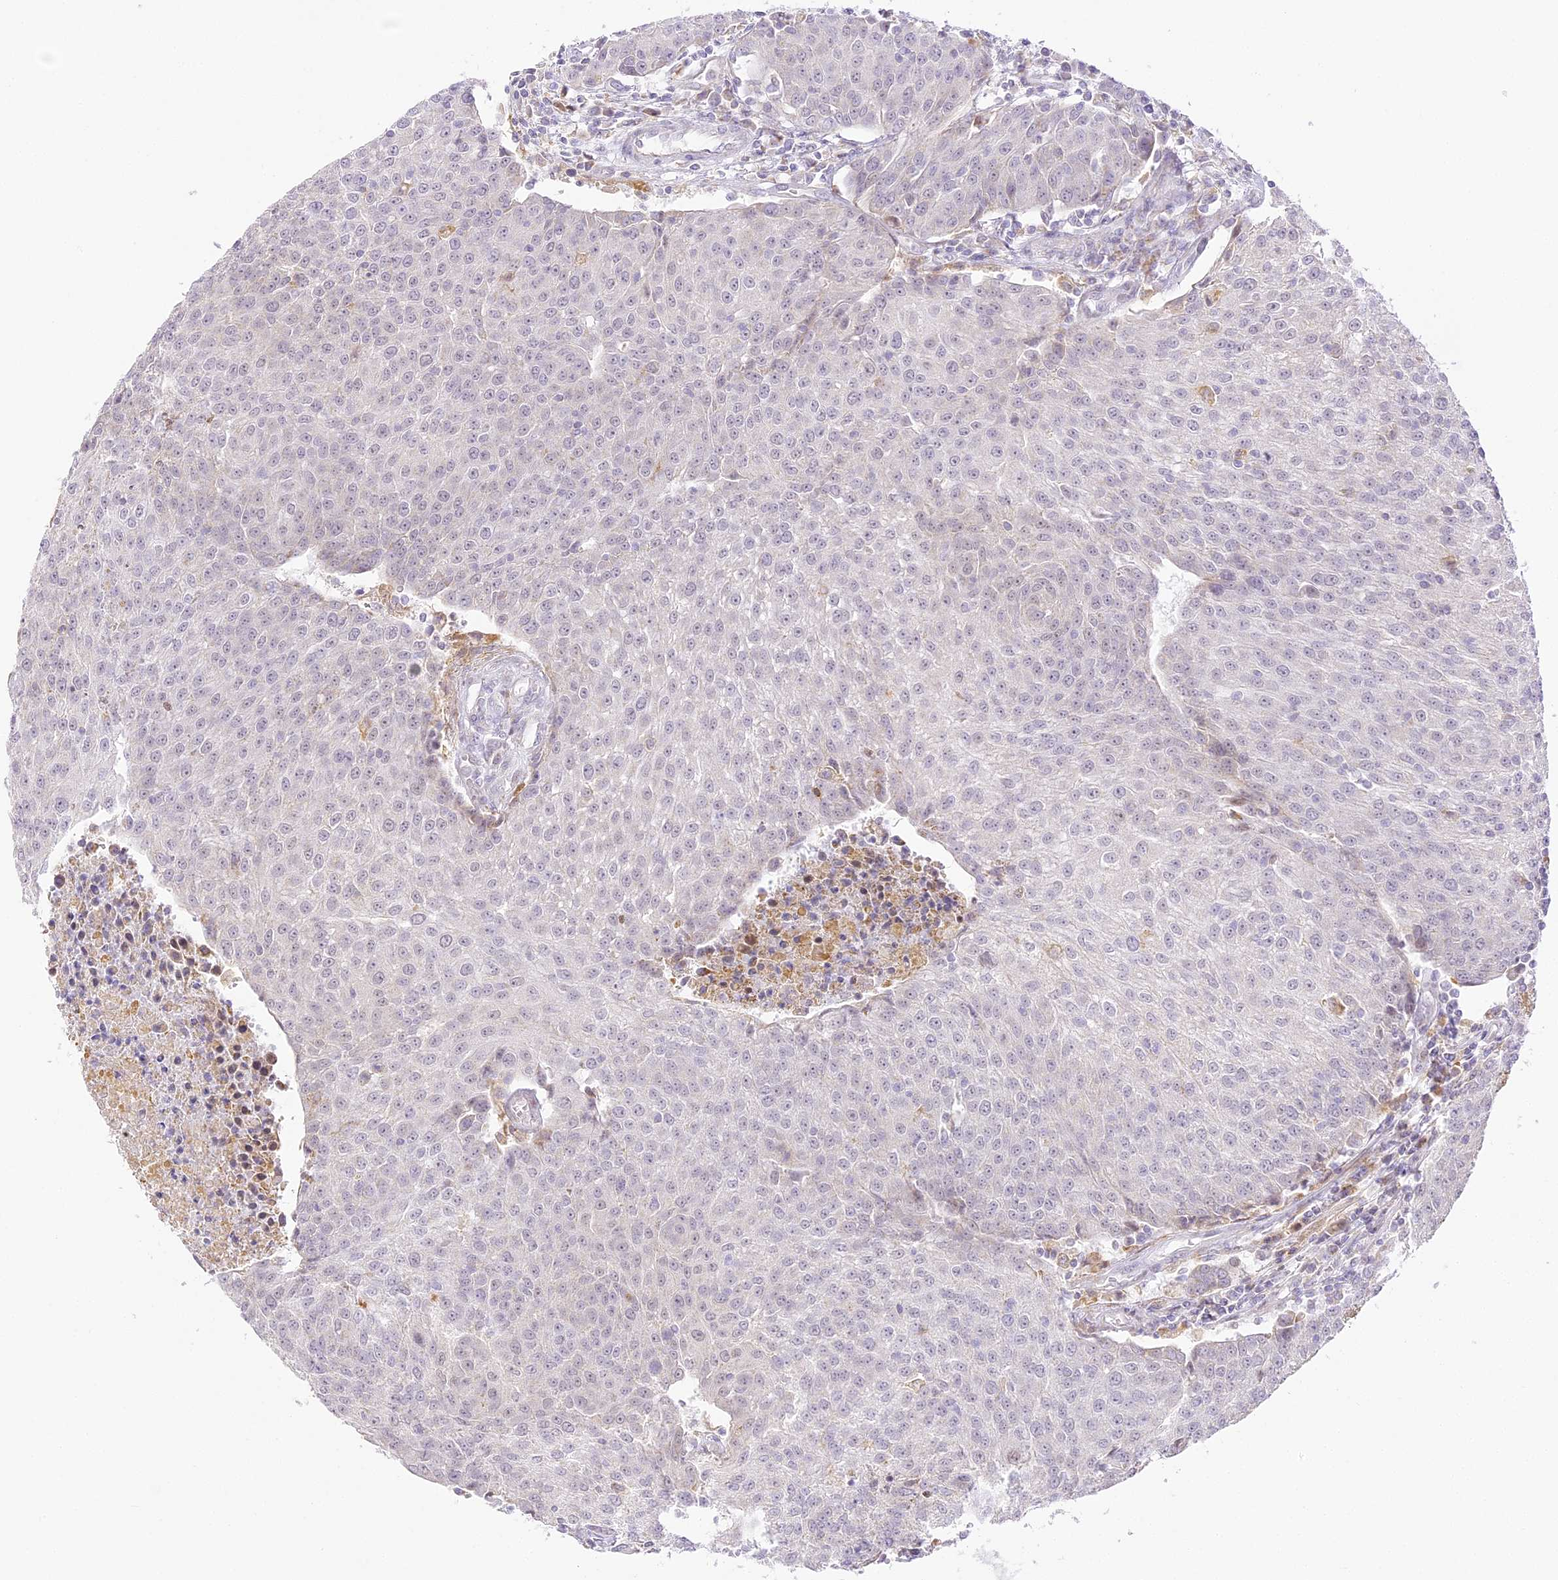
{"staining": {"intensity": "negative", "quantity": "none", "location": "none"}, "tissue": "urothelial cancer", "cell_type": "Tumor cells", "image_type": "cancer", "snomed": [{"axis": "morphology", "description": "Urothelial carcinoma, High grade"}, {"axis": "topography", "description": "Urinary bladder"}], "caption": "Human urothelial carcinoma (high-grade) stained for a protein using immunohistochemistry shows no positivity in tumor cells.", "gene": "CCDC30", "patient": {"sex": "female", "age": 85}}